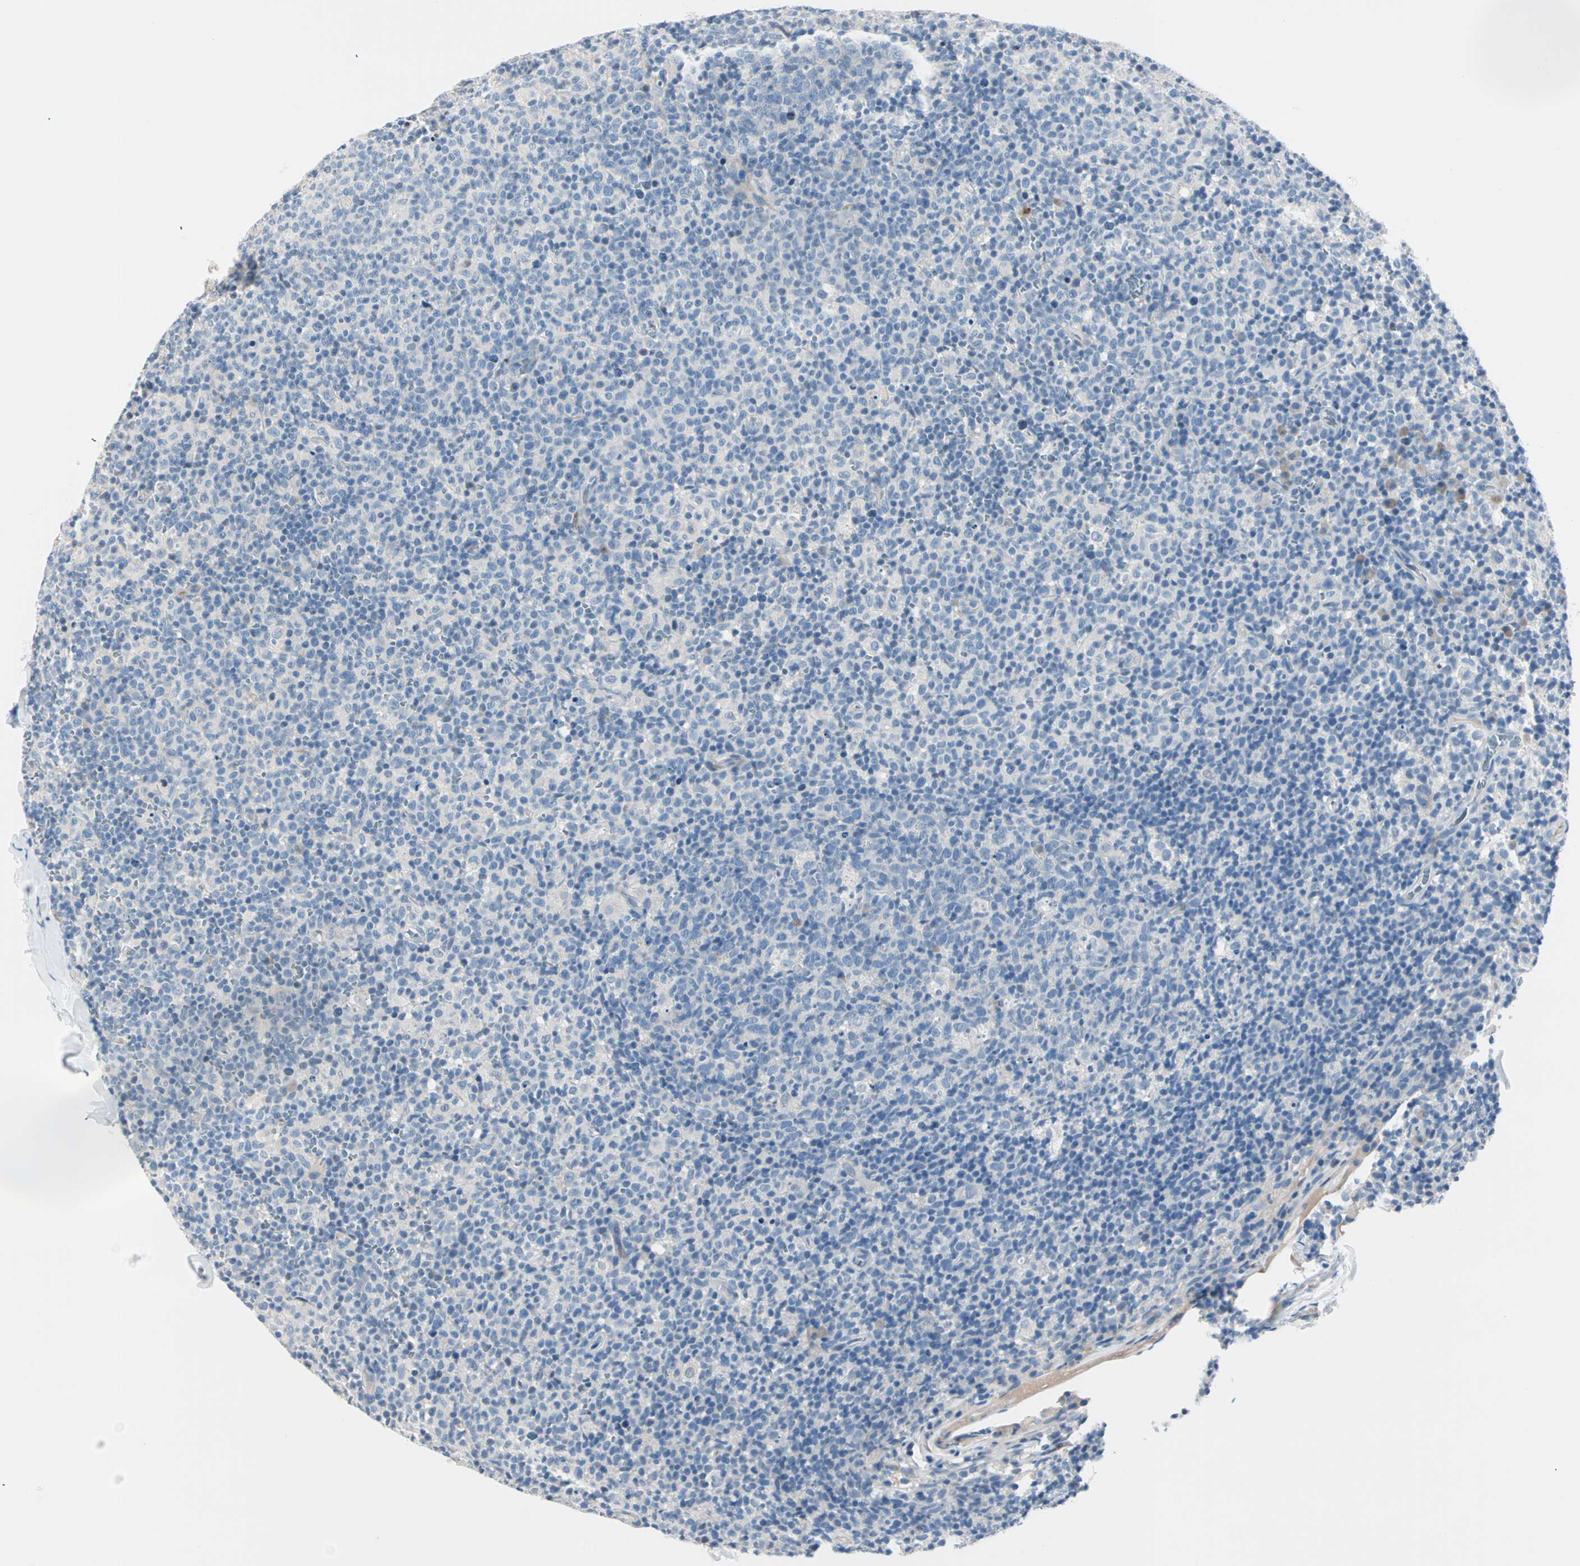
{"staining": {"intensity": "negative", "quantity": "none", "location": "none"}, "tissue": "lymph node", "cell_type": "Germinal center cells", "image_type": "normal", "snomed": [{"axis": "morphology", "description": "Normal tissue, NOS"}, {"axis": "morphology", "description": "Inflammation, NOS"}, {"axis": "topography", "description": "Lymph node"}], "caption": "Immunohistochemical staining of benign lymph node exhibits no significant positivity in germinal center cells. (Immunohistochemistry (ihc), brightfield microscopy, high magnification).", "gene": "NEFH", "patient": {"sex": "male", "age": 55}}